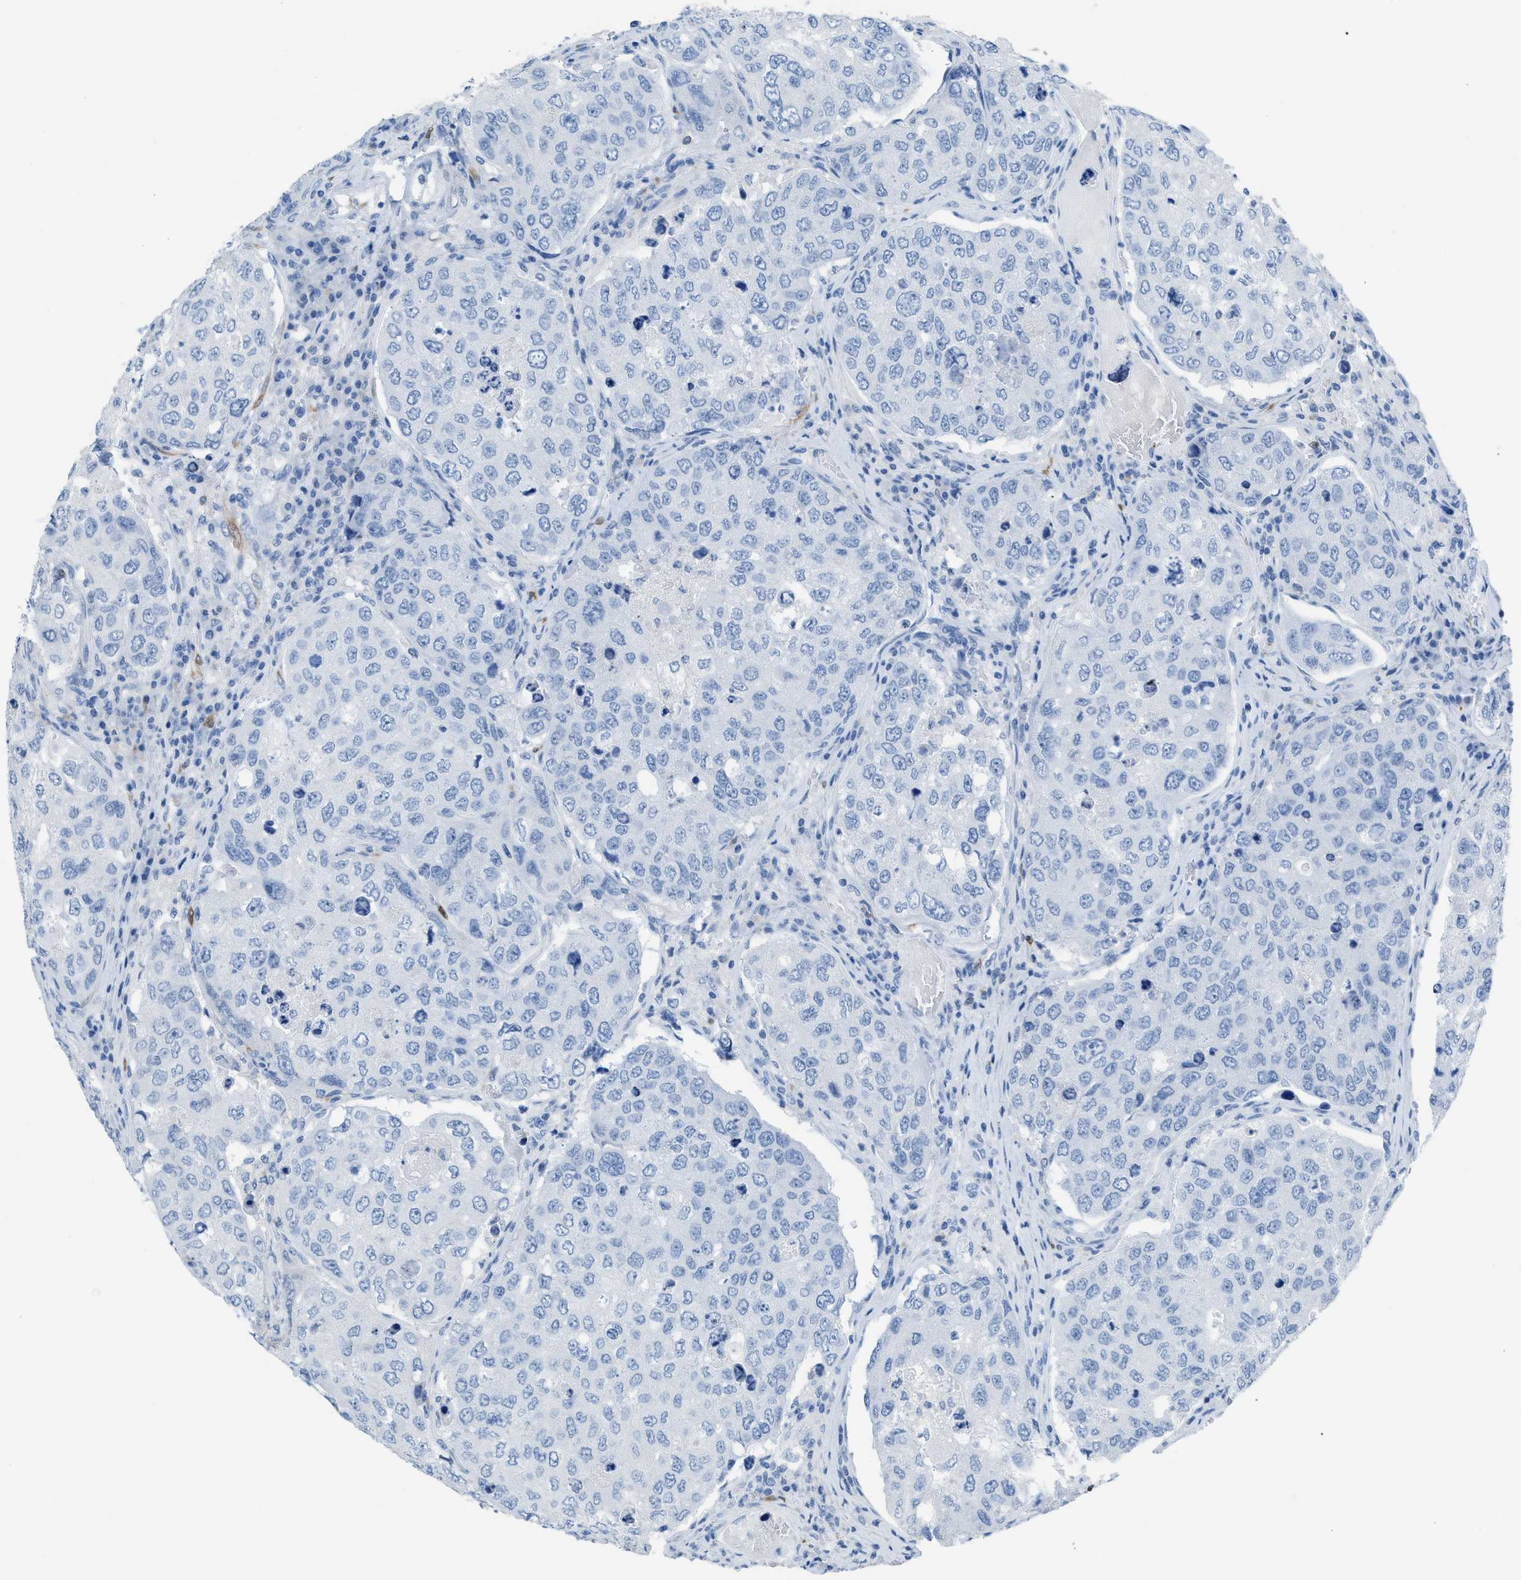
{"staining": {"intensity": "negative", "quantity": "none", "location": "none"}, "tissue": "urothelial cancer", "cell_type": "Tumor cells", "image_type": "cancer", "snomed": [{"axis": "morphology", "description": "Urothelial carcinoma, High grade"}, {"axis": "topography", "description": "Lymph node"}, {"axis": "topography", "description": "Urinary bladder"}], "caption": "Immunohistochemistry (IHC) photomicrograph of human urothelial cancer stained for a protein (brown), which demonstrates no staining in tumor cells.", "gene": "CDKN2A", "patient": {"sex": "male", "age": 51}}